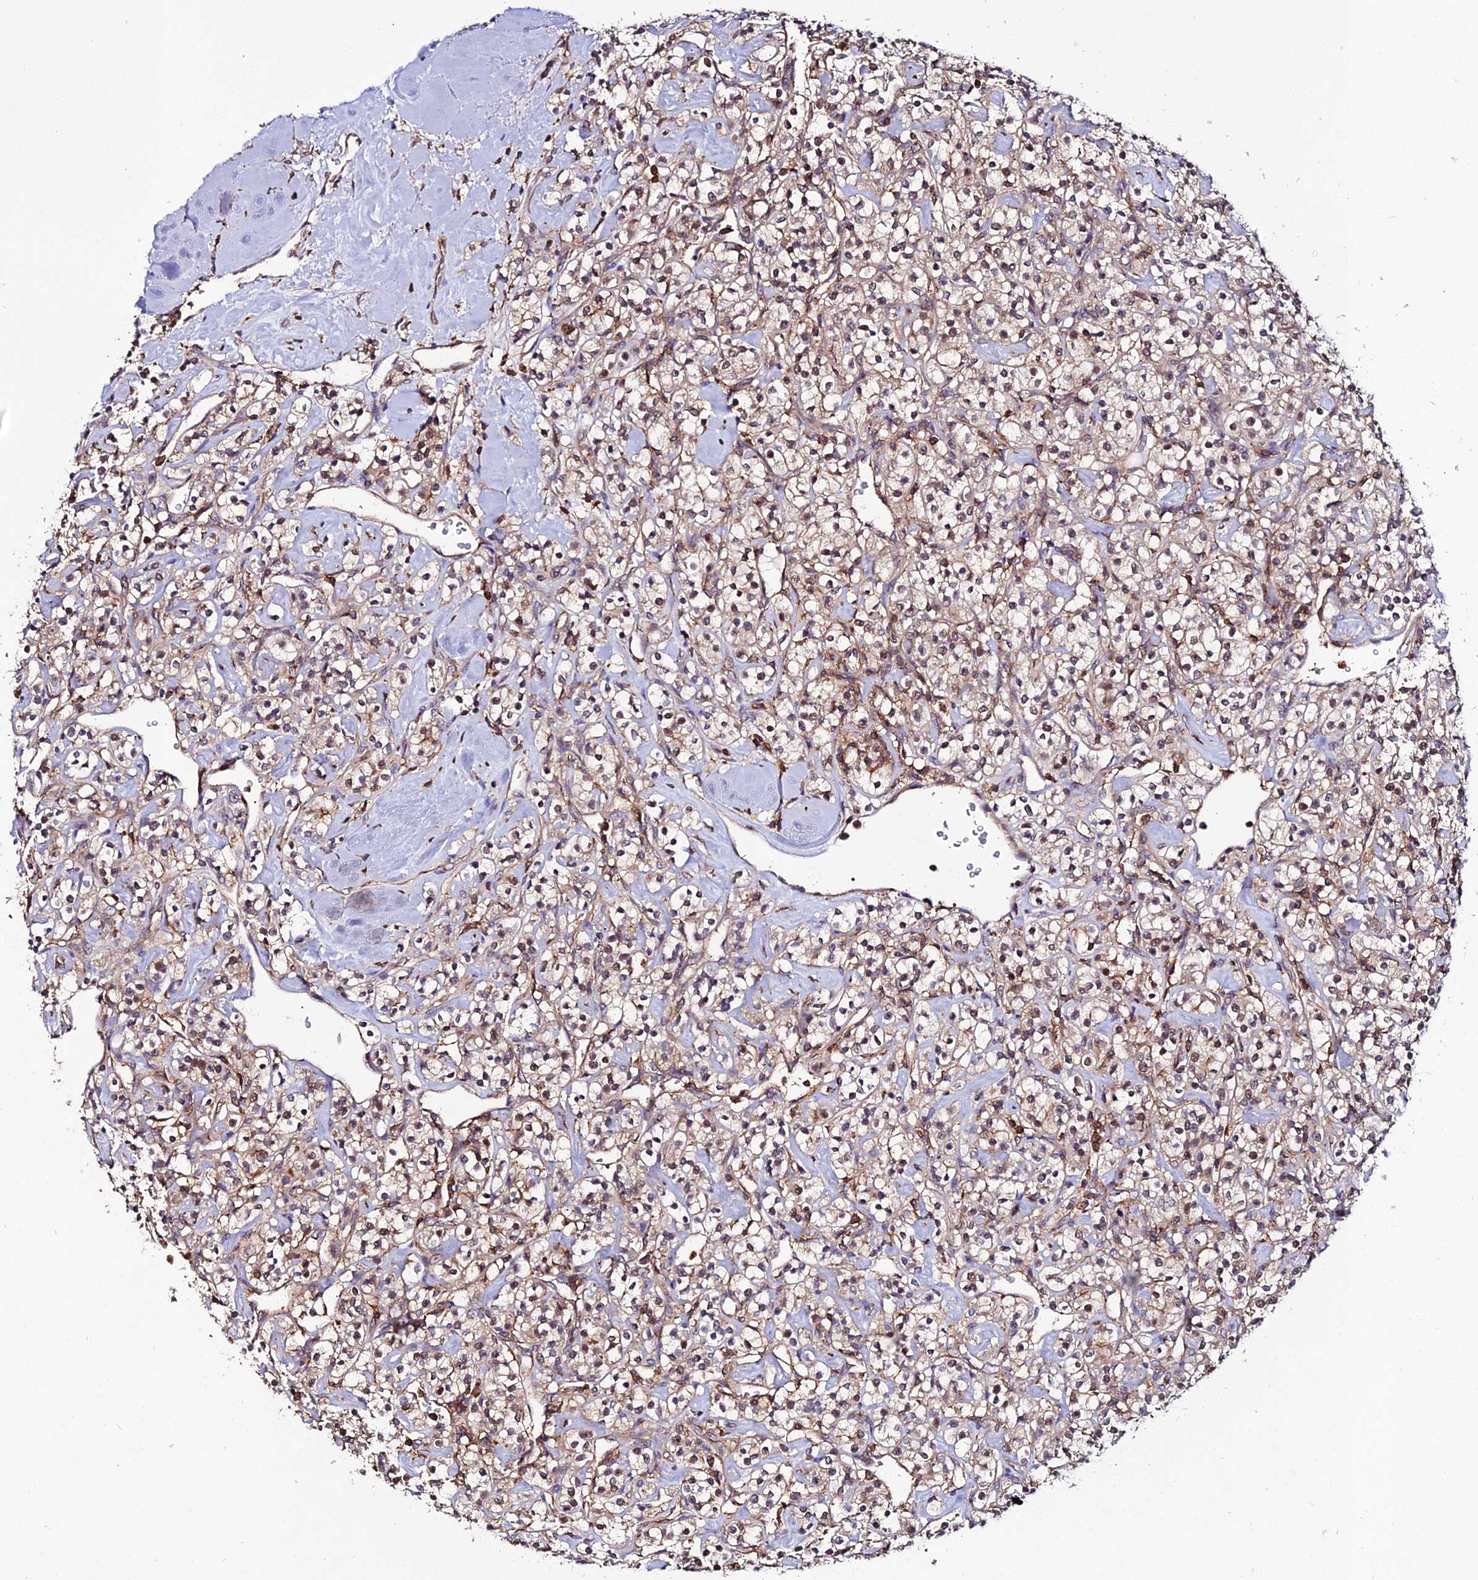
{"staining": {"intensity": "moderate", "quantity": "25%-75%", "location": "nuclear"}, "tissue": "renal cancer", "cell_type": "Tumor cells", "image_type": "cancer", "snomed": [{"axis": "morphology", "description": "Adenocarcinoma, NOS"}, {"axis": "topography", "description": "Kidney"}], "caption": "A brown stain labels moderate nuclear expression of a protein in renal cancer tumor cells.", "gene": "USP17L15", "patient": {"sex": "male", "age": 77}}